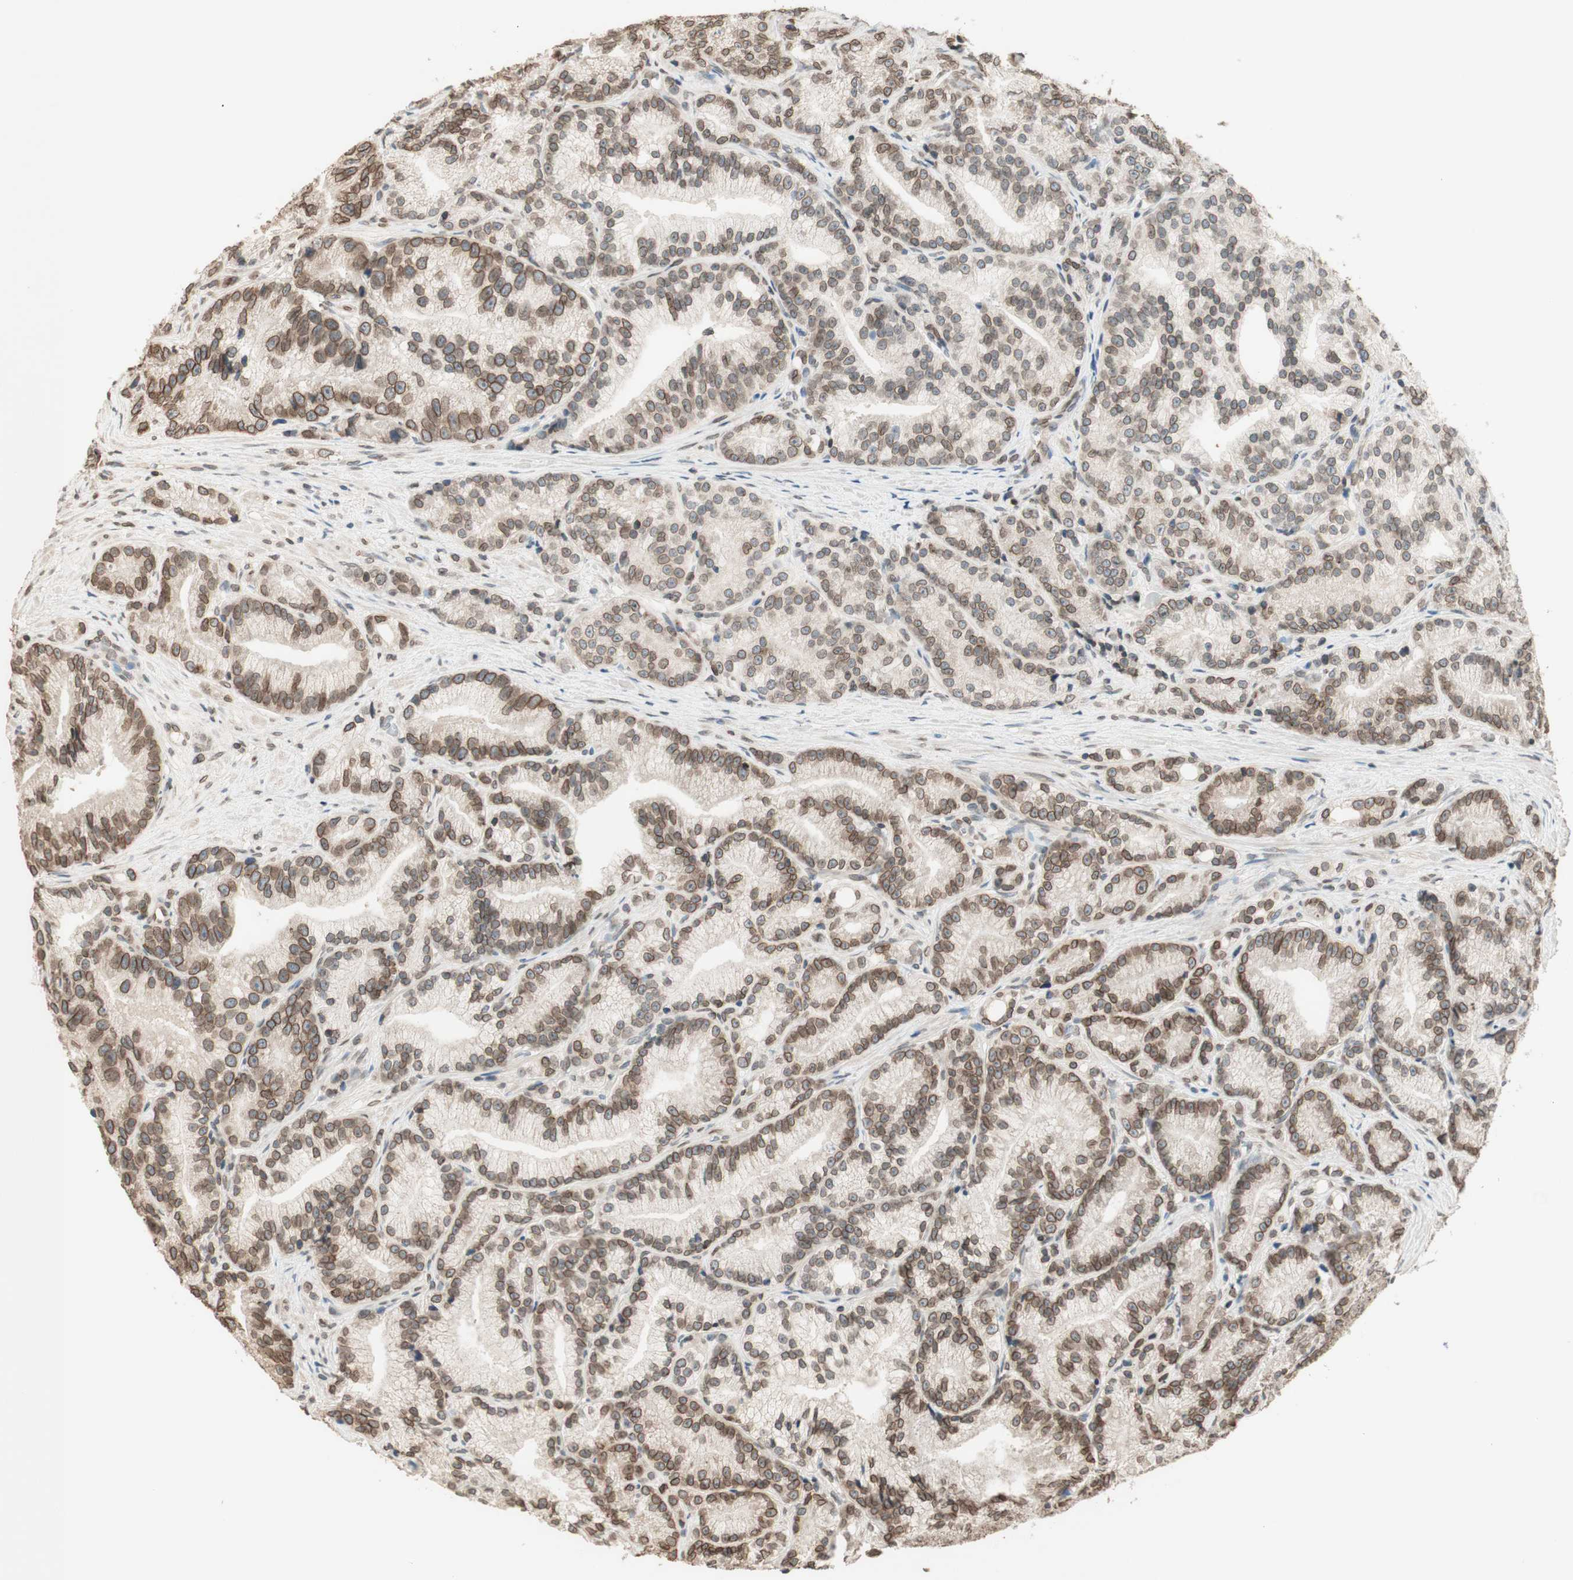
{"staining": {"intensity": "moderate", "quantity": "25%-75%", "location": "cytoplasmic/membranous,nuclear"}, "tissue": "prostate cancer", "cell_type": "Tumor cells", "image_type": "cancer", "snomed": [{"axis": "morphology", "description": "Adenocarcinoma, Low grade"}, {"axis": "topography", "description": "Prostate"}], "caption": "Protein expression analysis of prostate cancer (adenocarcinoma (low-grade)) reveals moderate cytoplasmic/membranous and nuclear expression in approximately 25%-75% of tumor cells.", "gene": "TMPO", "patient": {"sex": "male", "age": 89}}